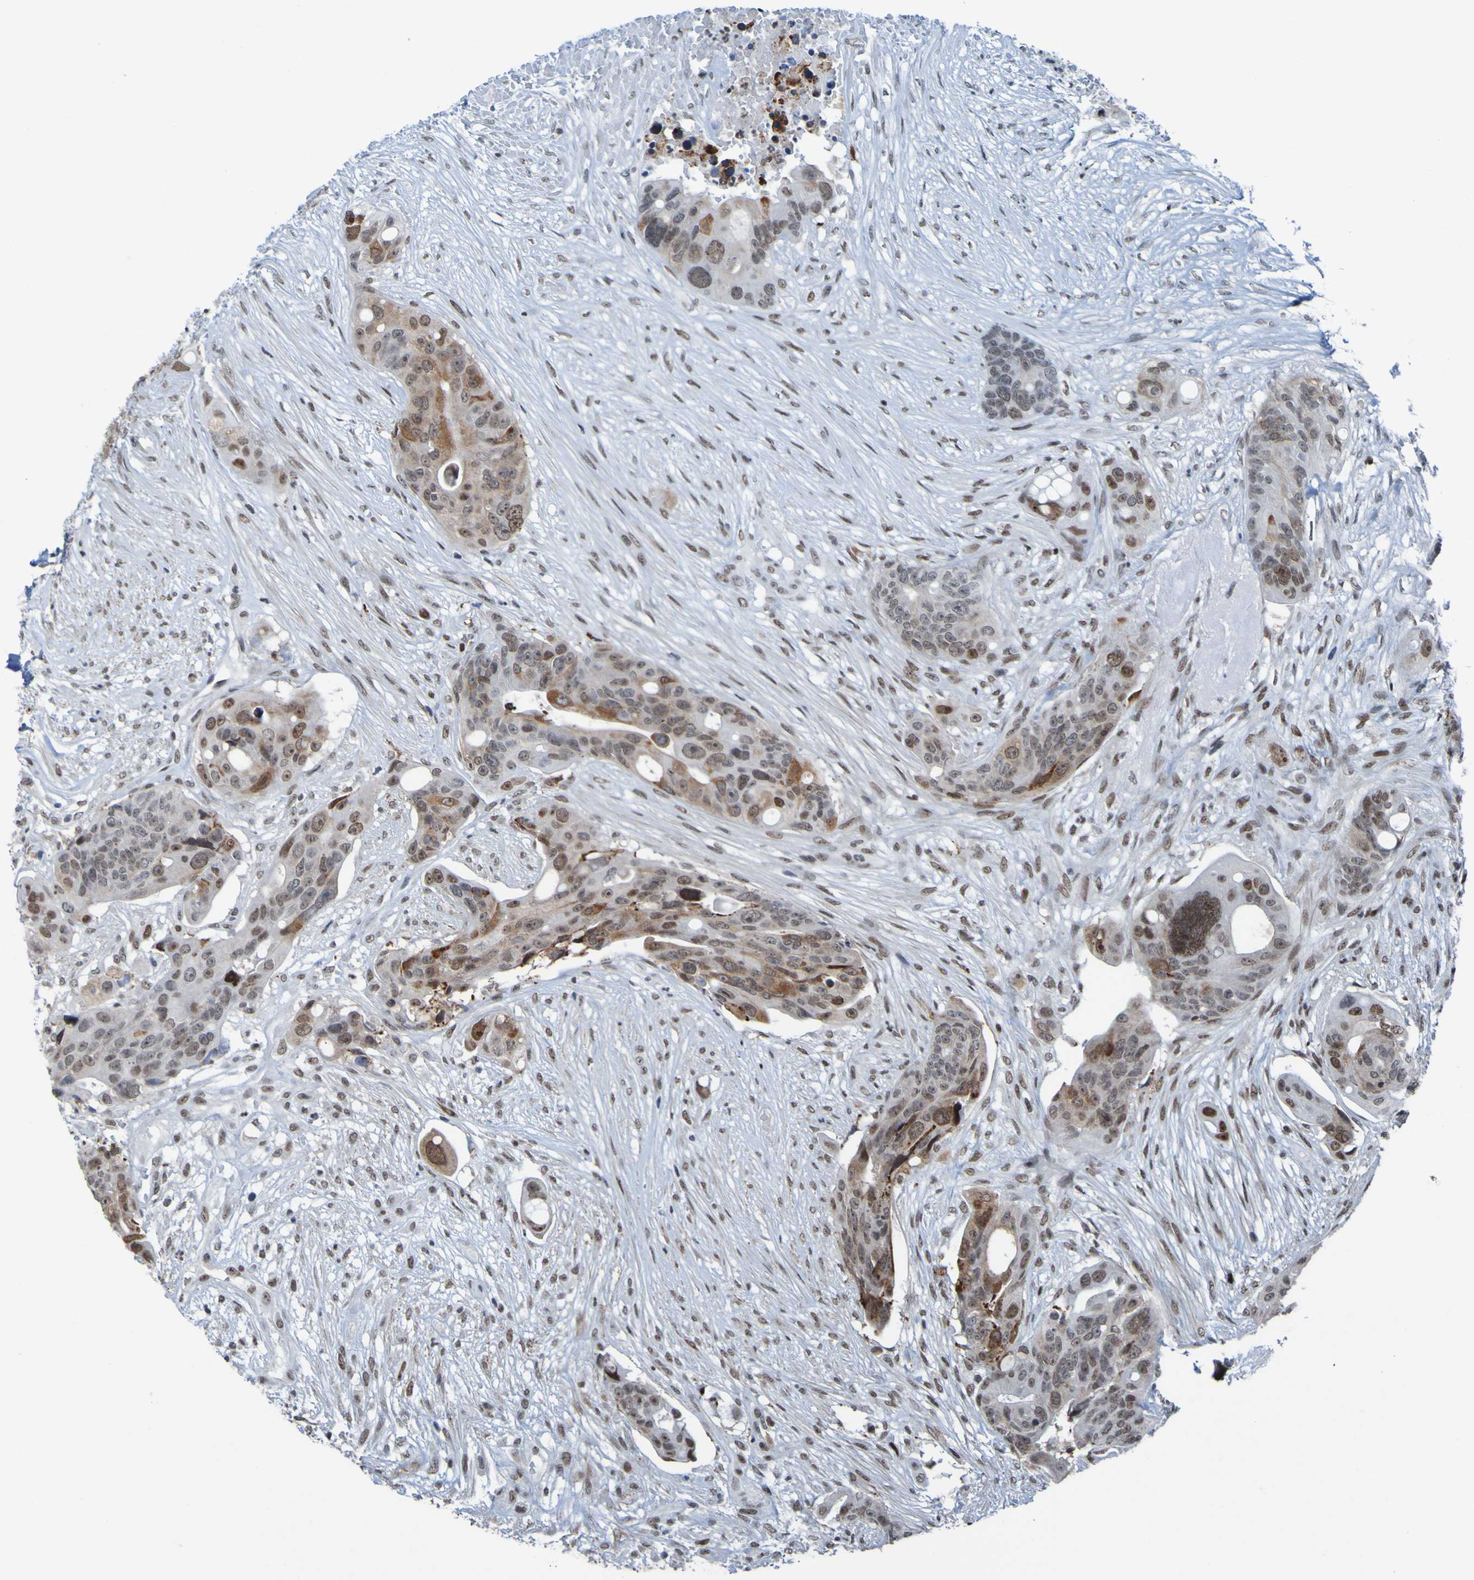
{"staining": {"intensity": "strong", "quantity": "25%-75%", "location": "cytoplasmic/membranous,nuclear"}, "tissue": "colorectal cancer", "cell_type": "Tumor cells", "image_type": "cancer", "snomed": [{"axis": "morphology", "description": "Adenocarcinoma, NOS"}, {"axis": "topography", "description": "Colon"}], "caption": "Immunohistochemical staining of human colorectal cancer (adenocarcinoma) displays strong cytoplasmic/membranous and nuclear protein staining in about 25%-75% of tumor cells.", "gene": "PHF2", "patient": {"sex": "female", "age": 57}}